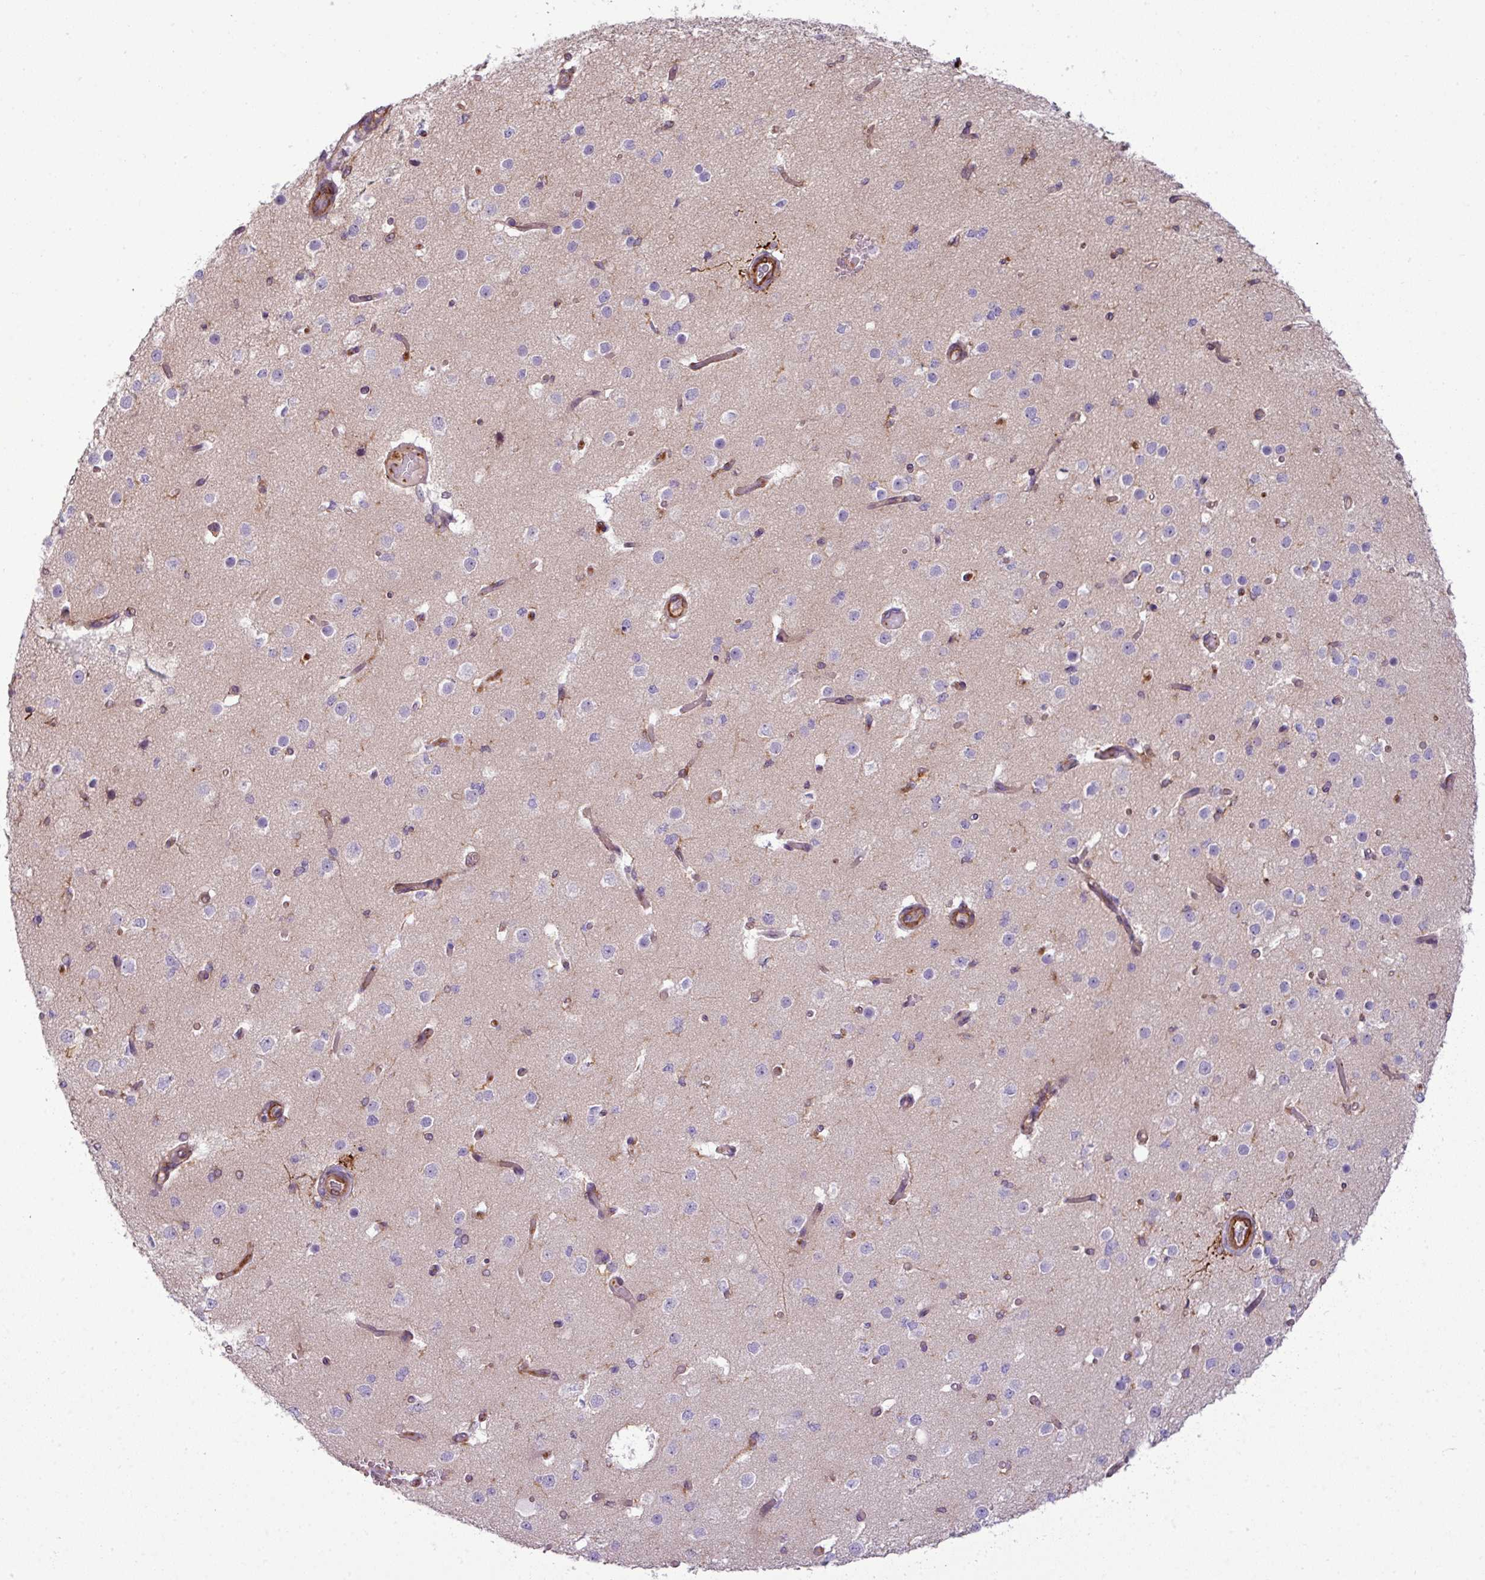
{"staining": {"intensity": "moderate", "quantity": "25%-75%", "location": "cytoplasmic/membranous"}, "tissue": "cerebral cortex", "cell_type": "Endothelial cells", "image_type": "normal", "snomed": [{"axis": "morphology", "description": "Normal tissue, NOS"}, {"axis": "morphology", "description": "Inflammation, NOS"}, {"axis": "topography", "description": "Cerebral cortex"}], "caption": "An immunohistochemistry histopathology image of benign tissue is shown. Protein staining in brown labels moderate cytoplasmic/membranous positivity in cerebral cortex within endothelial cells. Nuclei are stained in blue.", "gene": "COL8A1", "patient": {"sex": "male", "age": 6}}